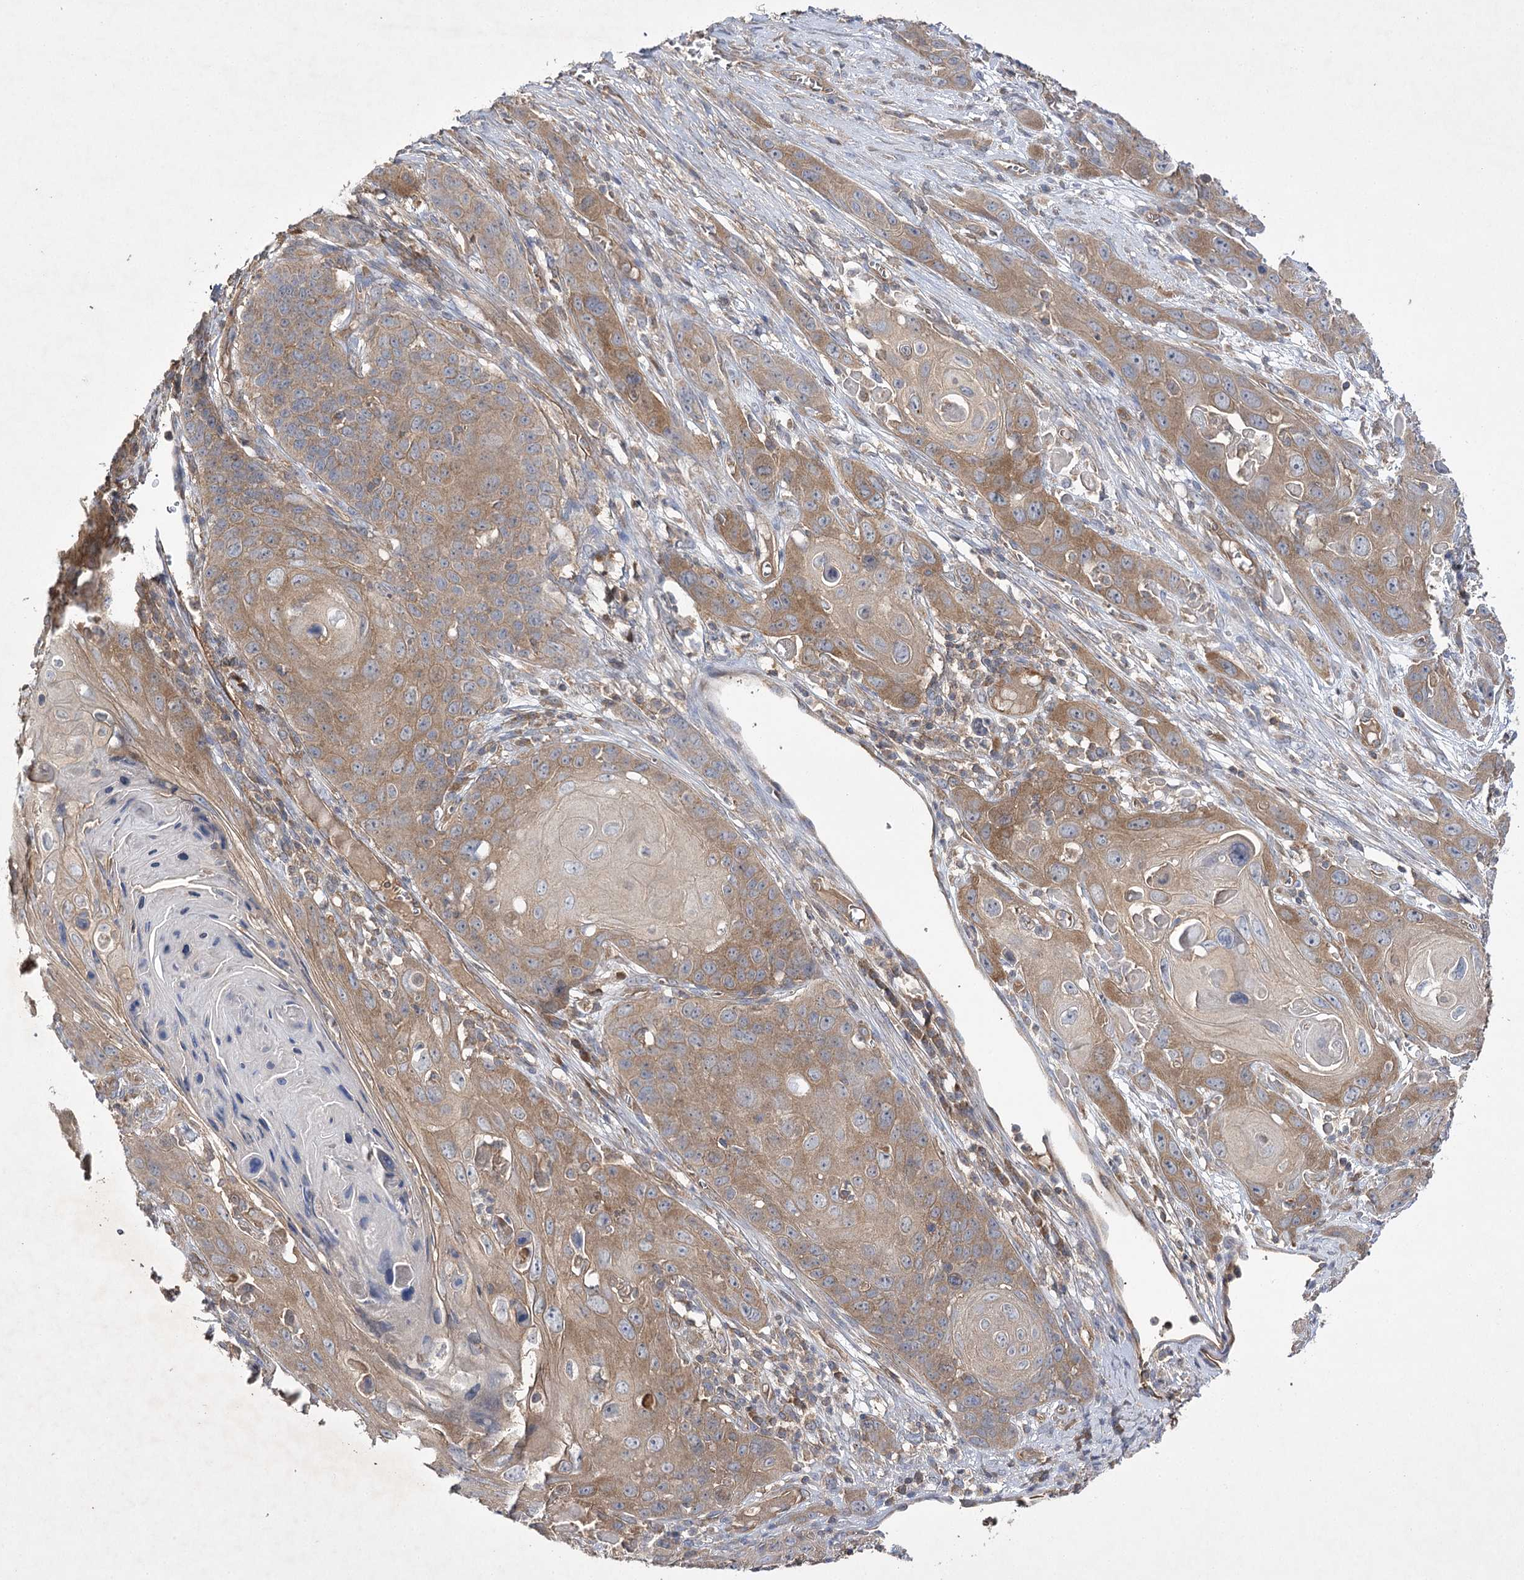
{"staining": {"intensity": "moderate", "quantity": ">75%", "location": "cytoplasmic/membranous"}, "tissue": "skin cancer", "cell_type": "Tumor cells", "image_type": "cancer", "snomed": [{"axis": "morphology", "description": "Squamous cell carcinoma, NOS"}, {"axis": "topography", "description": "Skin"}], "caption": "Tumor cells reveal medium levels of moderate cytoplasmic/membranous positivity in approximately >75% of cells in human skin cancer.", "gene": "BCR", "patient": {"sex": "male", "age": 55}}